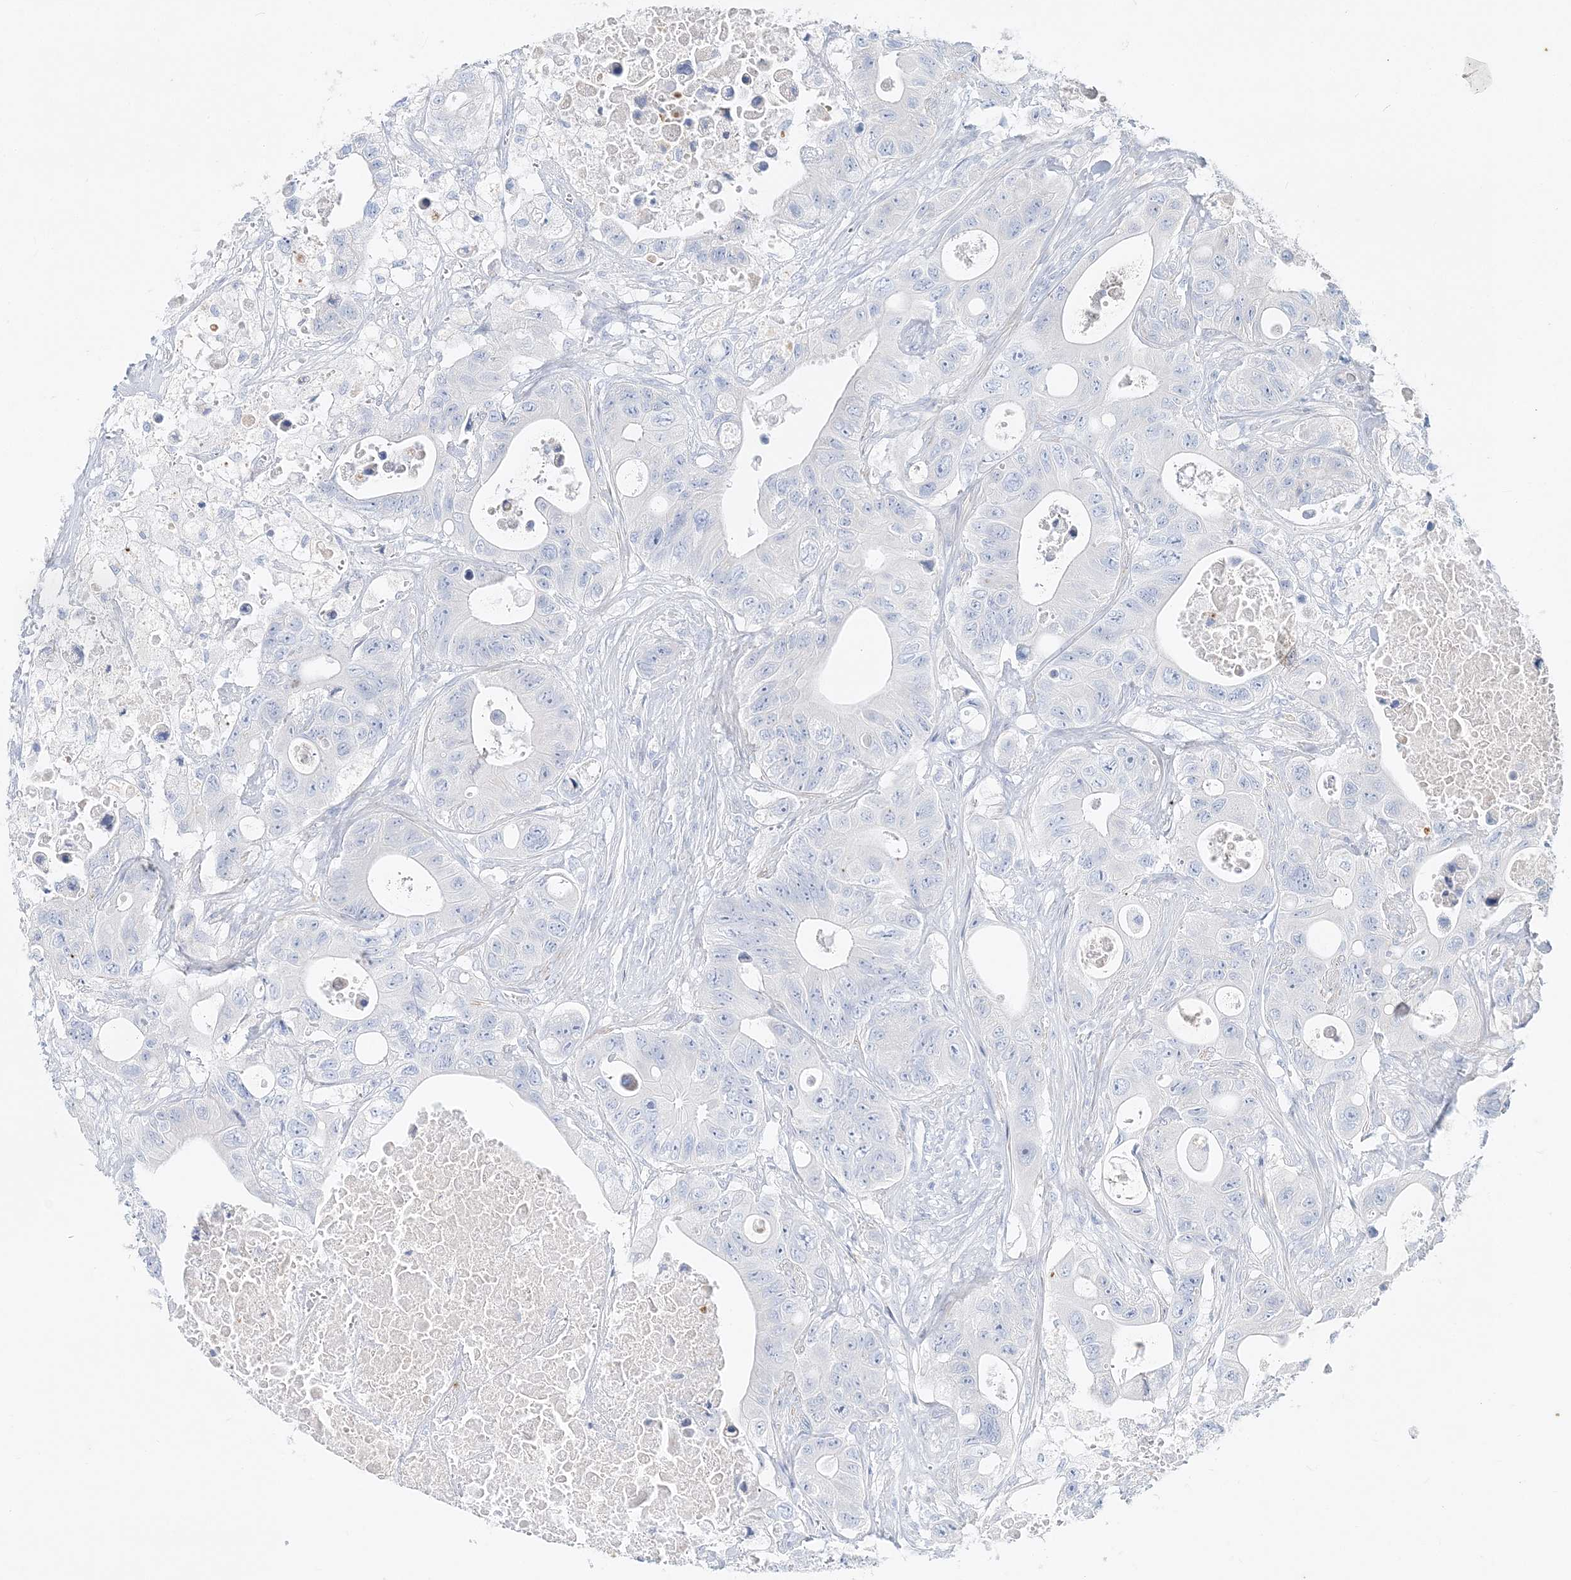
{"staining": {"intensity": "negative", "quantity": "none", "location": "none"}, "tissue": "colorectal cancer", "cell_type": "Tumor cells", "image_type": "cancer", "snomed": [{"axis": "morphology", "description": "Adenocarcinoma, NOS"}, {"axis": "topography", "description": "Colon"}], "caption": "Immunohistochemistry of colorectal cancer demonstrates no staining in tumor cells.", "gene": "DNAH5", "patient": {"sex": "female", "age": 46}}